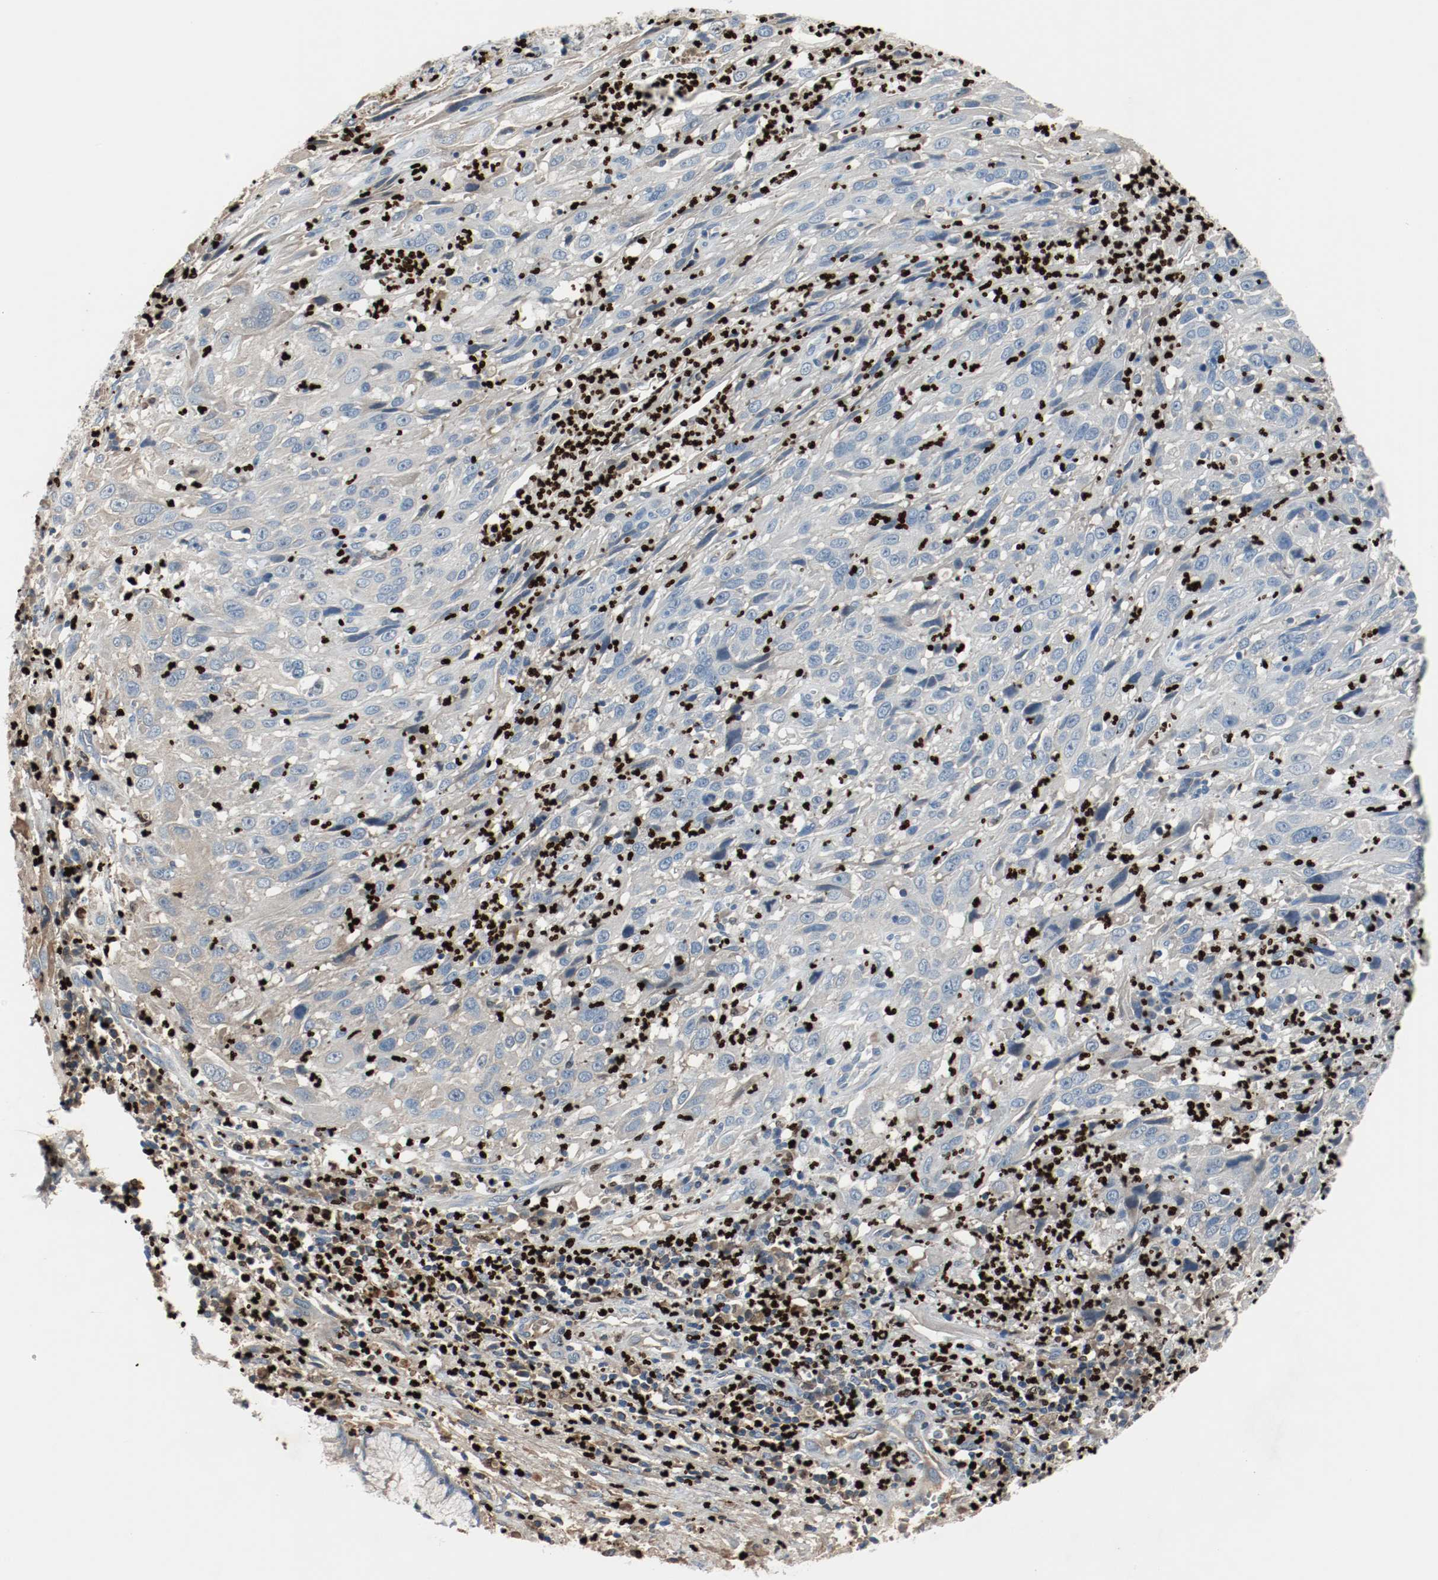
{"staining": {"intensity": "negative", "quantity": "none", "location": "none"}, "tissue": "cervical cancer", "cell_type": "Tumor cells", "image_type": "cancer", "snomed": [{"axis": "morphology", "description": "Squamous cell carcinoma, NOS"}, {"axis": "topography", "description": "Cervix"}], "caption": "Image shows no significant protein staining in tumor cells of cervical cancer.", "gene": "BLK", "patient": {"sex": "female", "age": 32}}